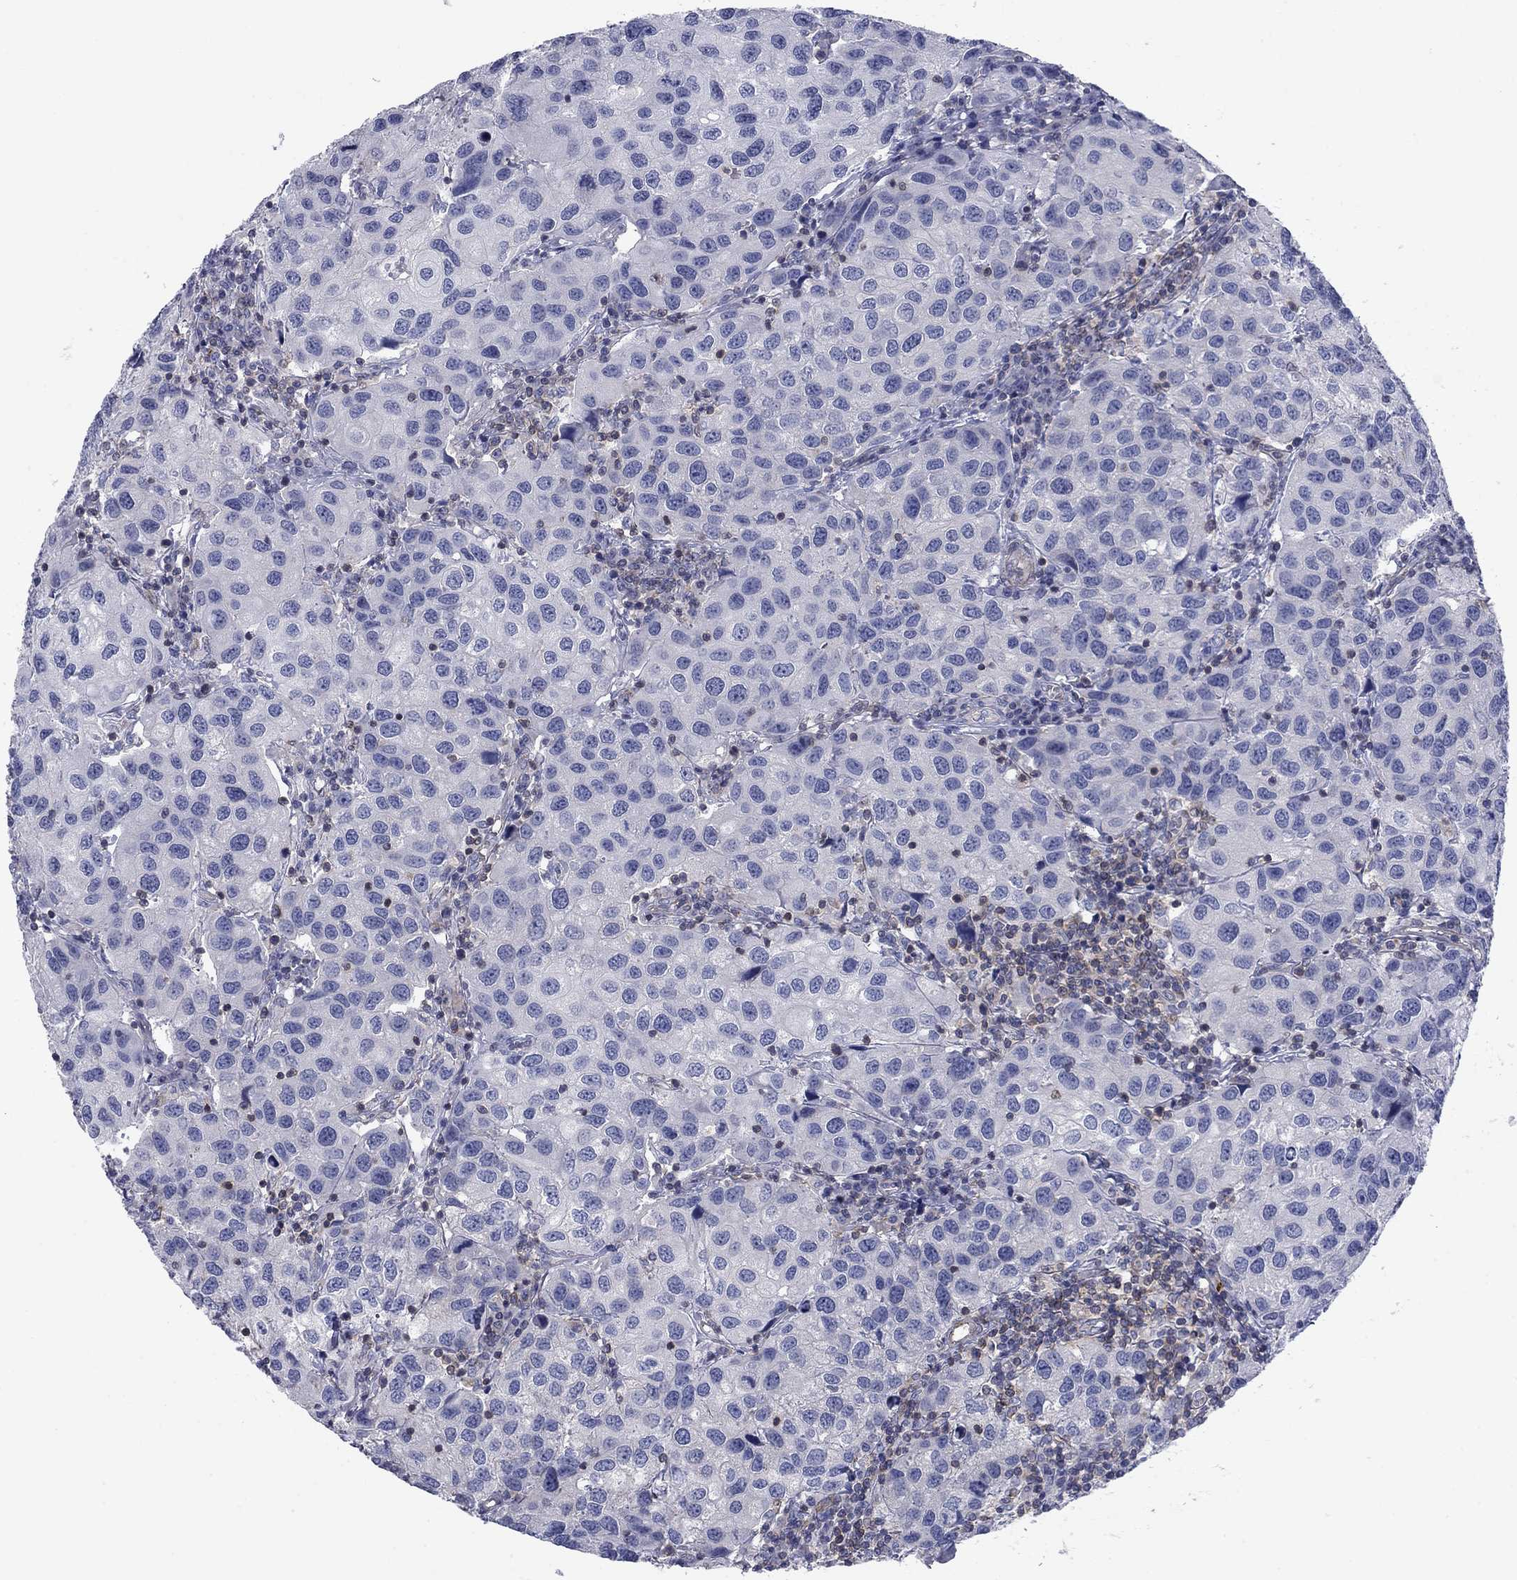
{"staining": {"intensity": "negative", "quantity": "none", "location": "none"}, "tissue": "urothelial cancer", "cell_type": "Tumor cells", "image_type": "cancer", "snomed": [{"axis": "morphology", "description": "Urothelial carcinoma, High grade"}, {"axis": "topography", "description": "Urinary bladder"}], "caption": "The immunohistochemistry (IHC) micrograph has no significant staining in tumor cells of urothelial cancer tissue.", "gene": "PSD4", "patient": {"sex": "male", "age": 79}}